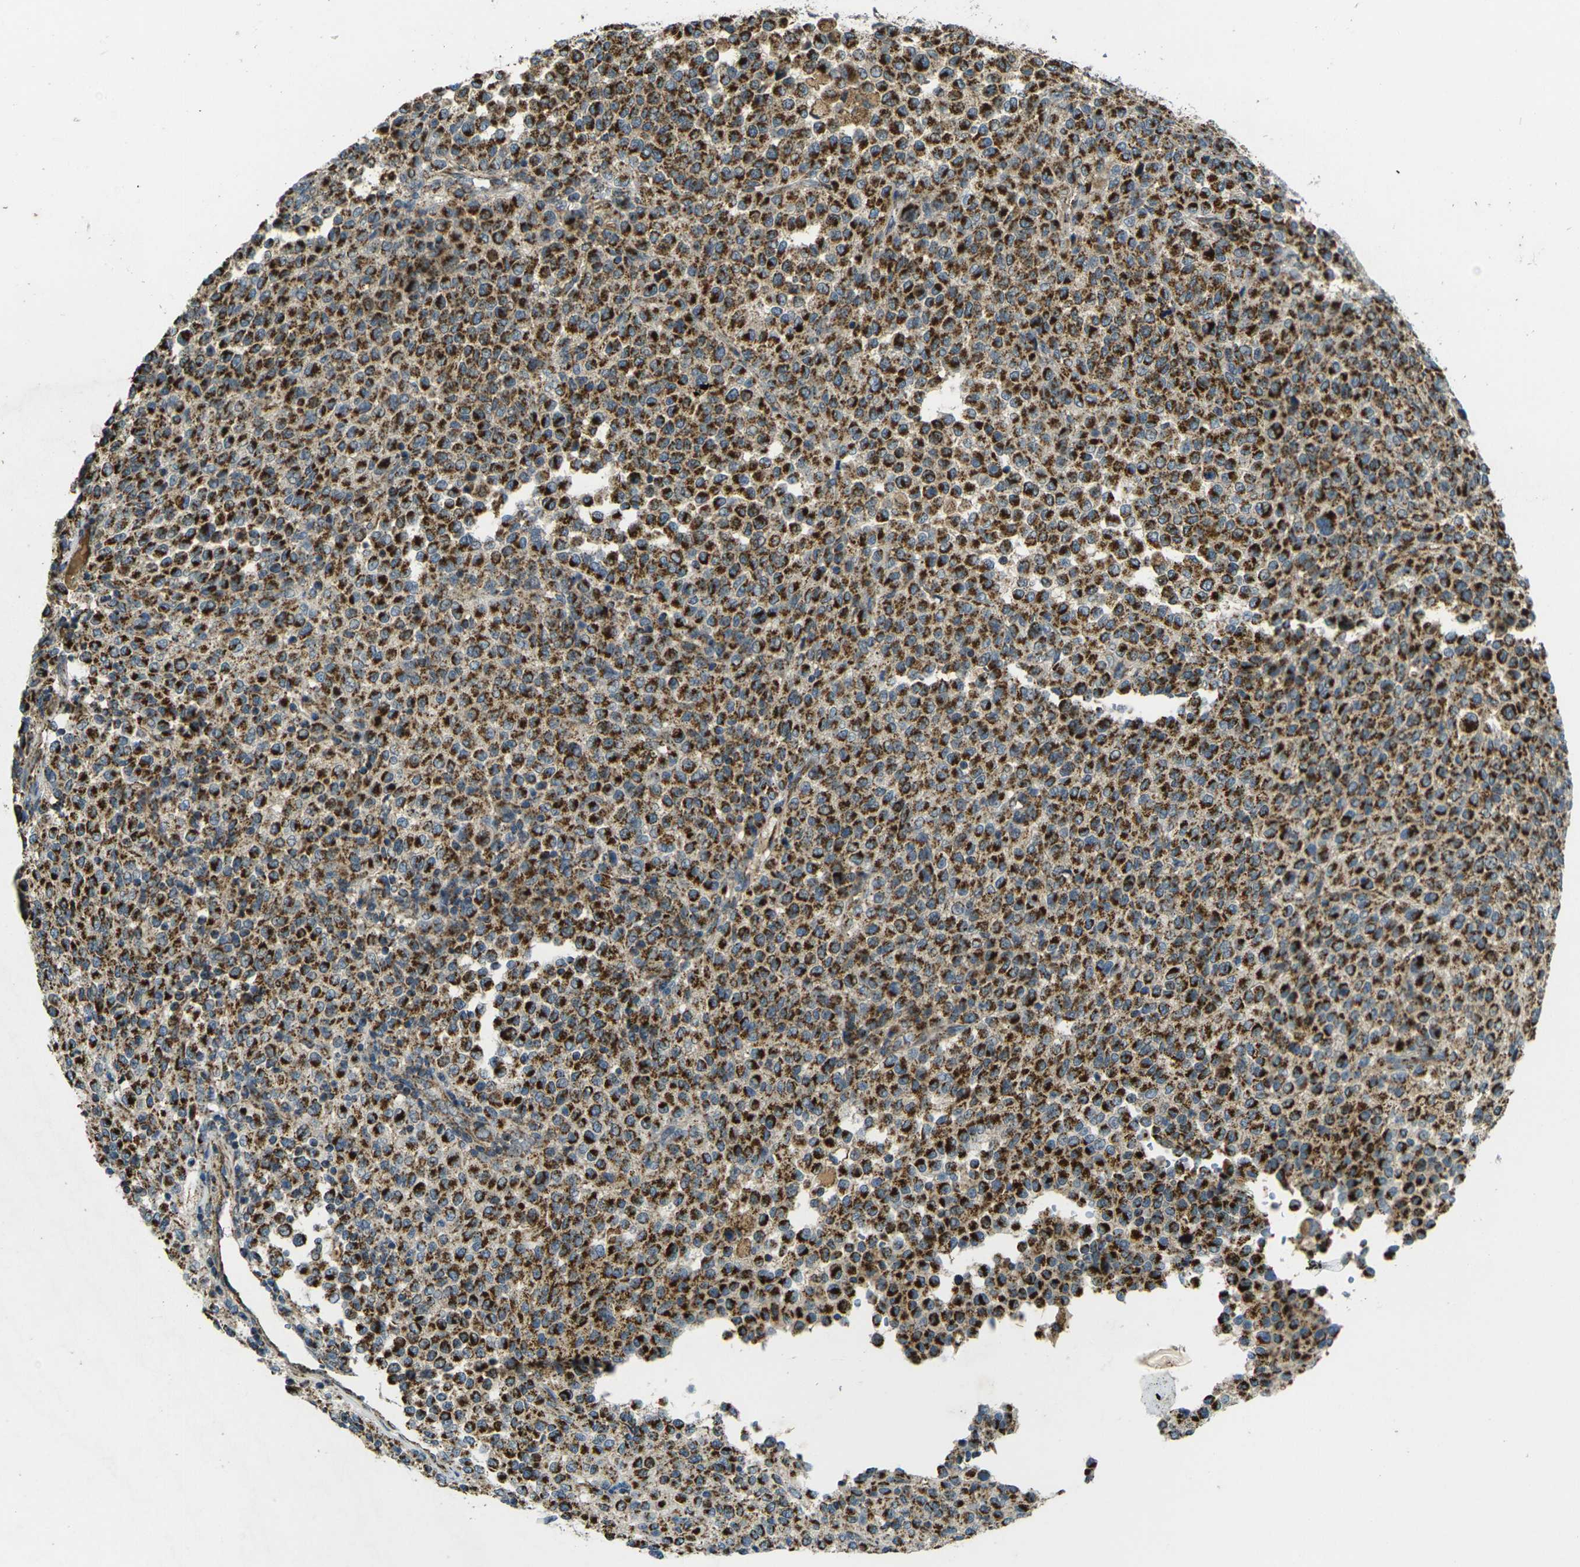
{"staining": {"intensity": "strong", "quantity": ">75%", "location": "cytoplasmic/membranous"}, "tissue": "melanoma", "cell_type": "Tumor cells", "image_type": "cancer", "snomed": [{"axis": "morphology", "description": "Malignant melanoma, Metastatic site"}, {"axis": "topography", "description": "Pancreas"}], "caption": "High-power microscopy captured an immunohistochemistry image of malignant melanoma (metastatic site), revealing strong cytoplasmic/membranous positivity in about >75% of tumor cells. (DAB (3,3'-diaminobenzidine) IHC with brightfield microscopy, high magnification).", "gene": "IGF1R", "patient": {"sex": "female", "age": 30}}